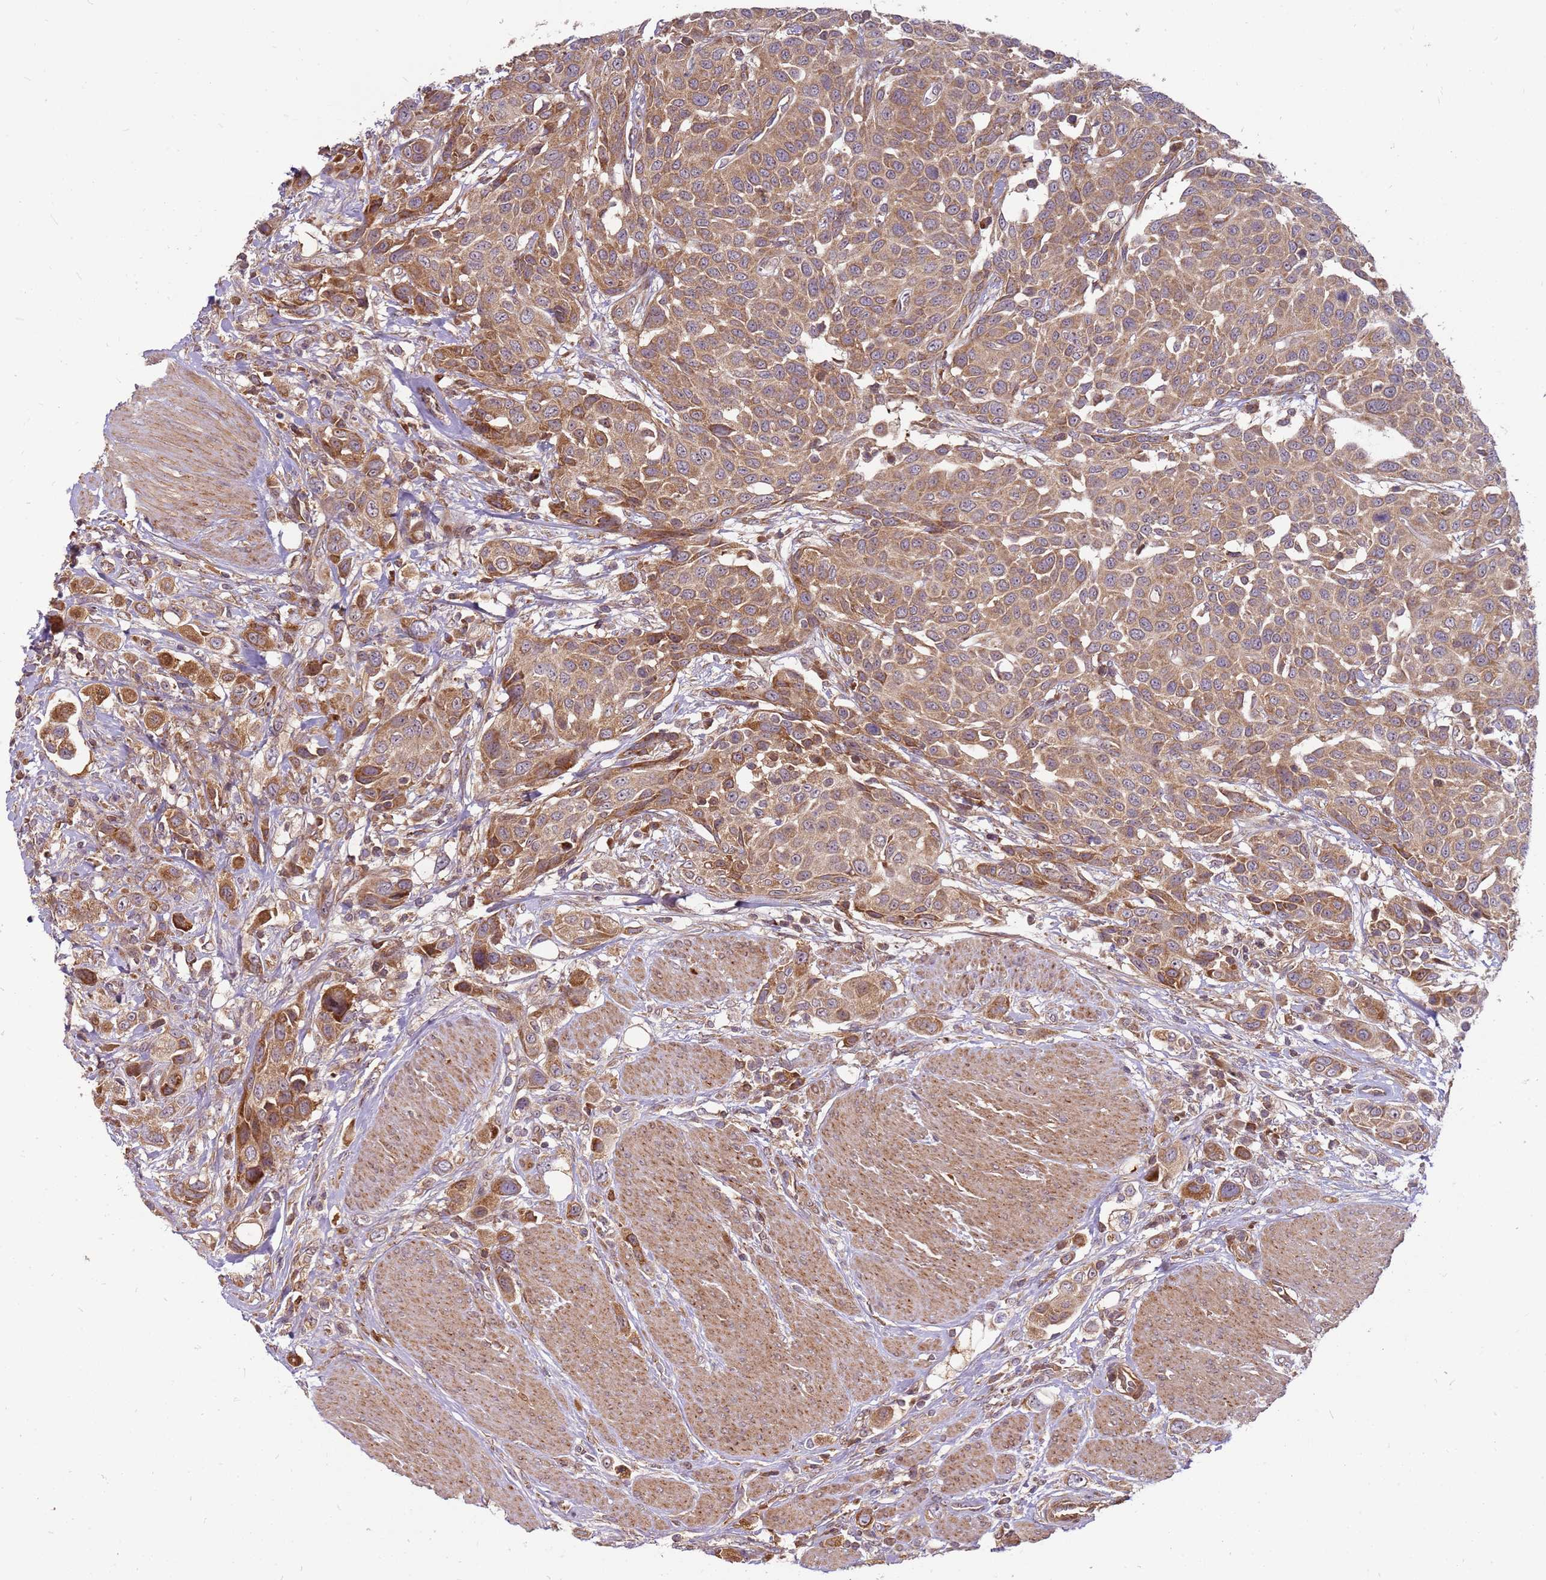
{"staining": {"intensity": "moderate", "quantity": ">75%", "location": "cytoplasmic/membranous"}, "tissue": "urothelial cancer", "cell_type": "Tumor cells", "image_type": "cancer", "snomed": [{"axis": "morphology", "description": "Urothelial carcinoma, High grade"}, {"axis": "topography", "description": "Urinary bladder"}], "caption": "Brown immunohistochemical staining in urothelial cancer exhibits moderate cytoplasmic/membranous positivity in about >75% of tumor cells. (DAB IHC, brown staining for protein, blue staining for nuclei).", "gene": "CCDC159", "patient": {"sex": "male", "age": 50}}